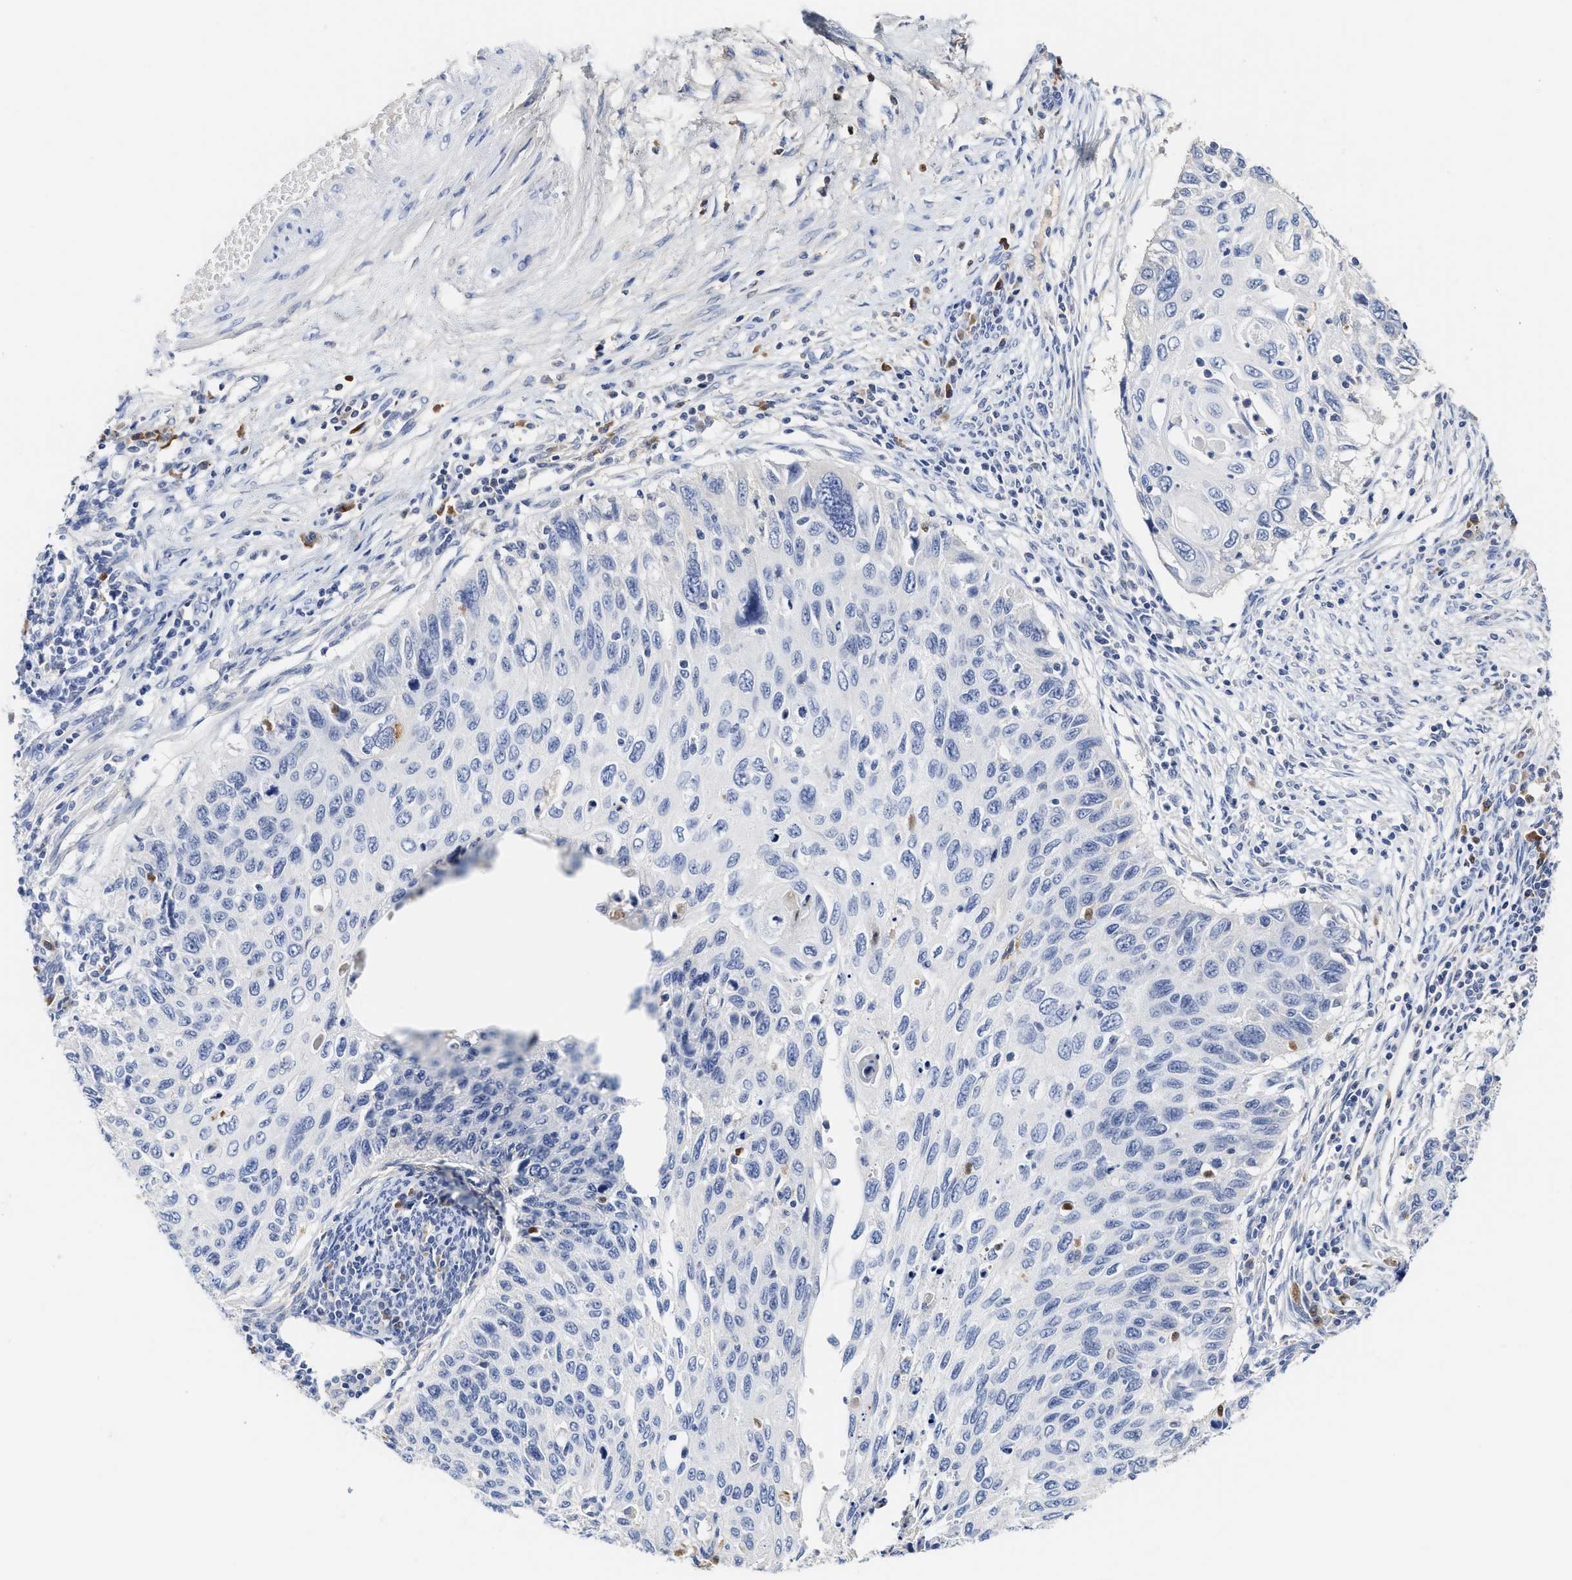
{"staining": {"intensity": "negative", "quantity": "none", "location": "none"}, "tissue": "cervical cancer", "cell_type": "Tumor cells", "image_type": "cancer", "snomed": [{"axis": "morphology", "description": "Squamous cell carcinoma, NOS"}, {"axis": "topography", "description": "Cervix"}], "caption": "Squamous cell carcinoma (cervical) stained for a protein using IHC exhibits no positivity tumor cells.", "gene": "C2", "patient": {"sex": "female", "age": 70}}